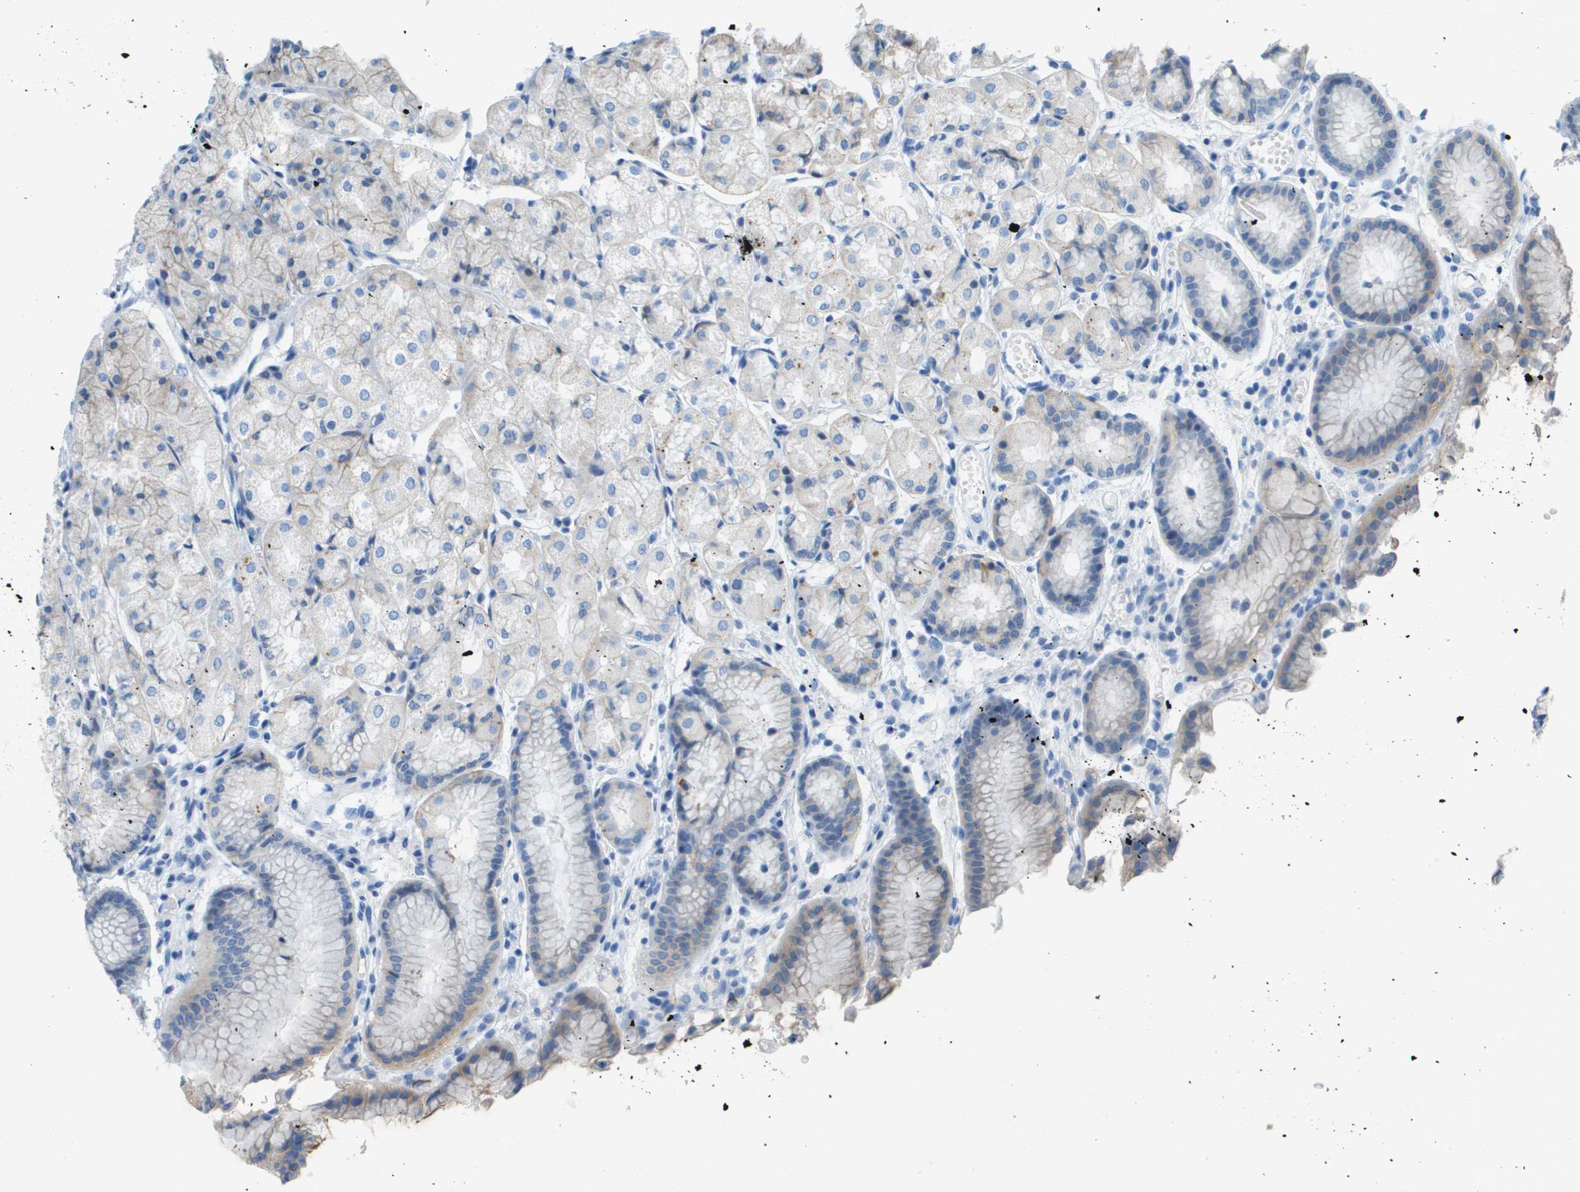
{"staining": {"intensity": "moderate", "quantity": "25%-75%", "location": "cytoplasmic/membranous"}, "tissue": "stomach", "cell_type": "Glandular cells", "image_type": "normal", "snomed": [{"axis": "morphology", "description": "Normal tissue, NOS"}, {"axis": "topography", "description": "Stomach, upper"}], "caption": "Protein expression analysis of benign stomach displays moderate cytoplasmic/membranous positivity in approximately 25%-75% of glandular cells. The protein of interest is stained brown, and the nuclei are stained in blue (DAB (3,3'-diaminobenzidine) IHC with brightfield microscopy, high magnification).", "gene": "CD46", "patient": {"sex": "male", "age": 72}}